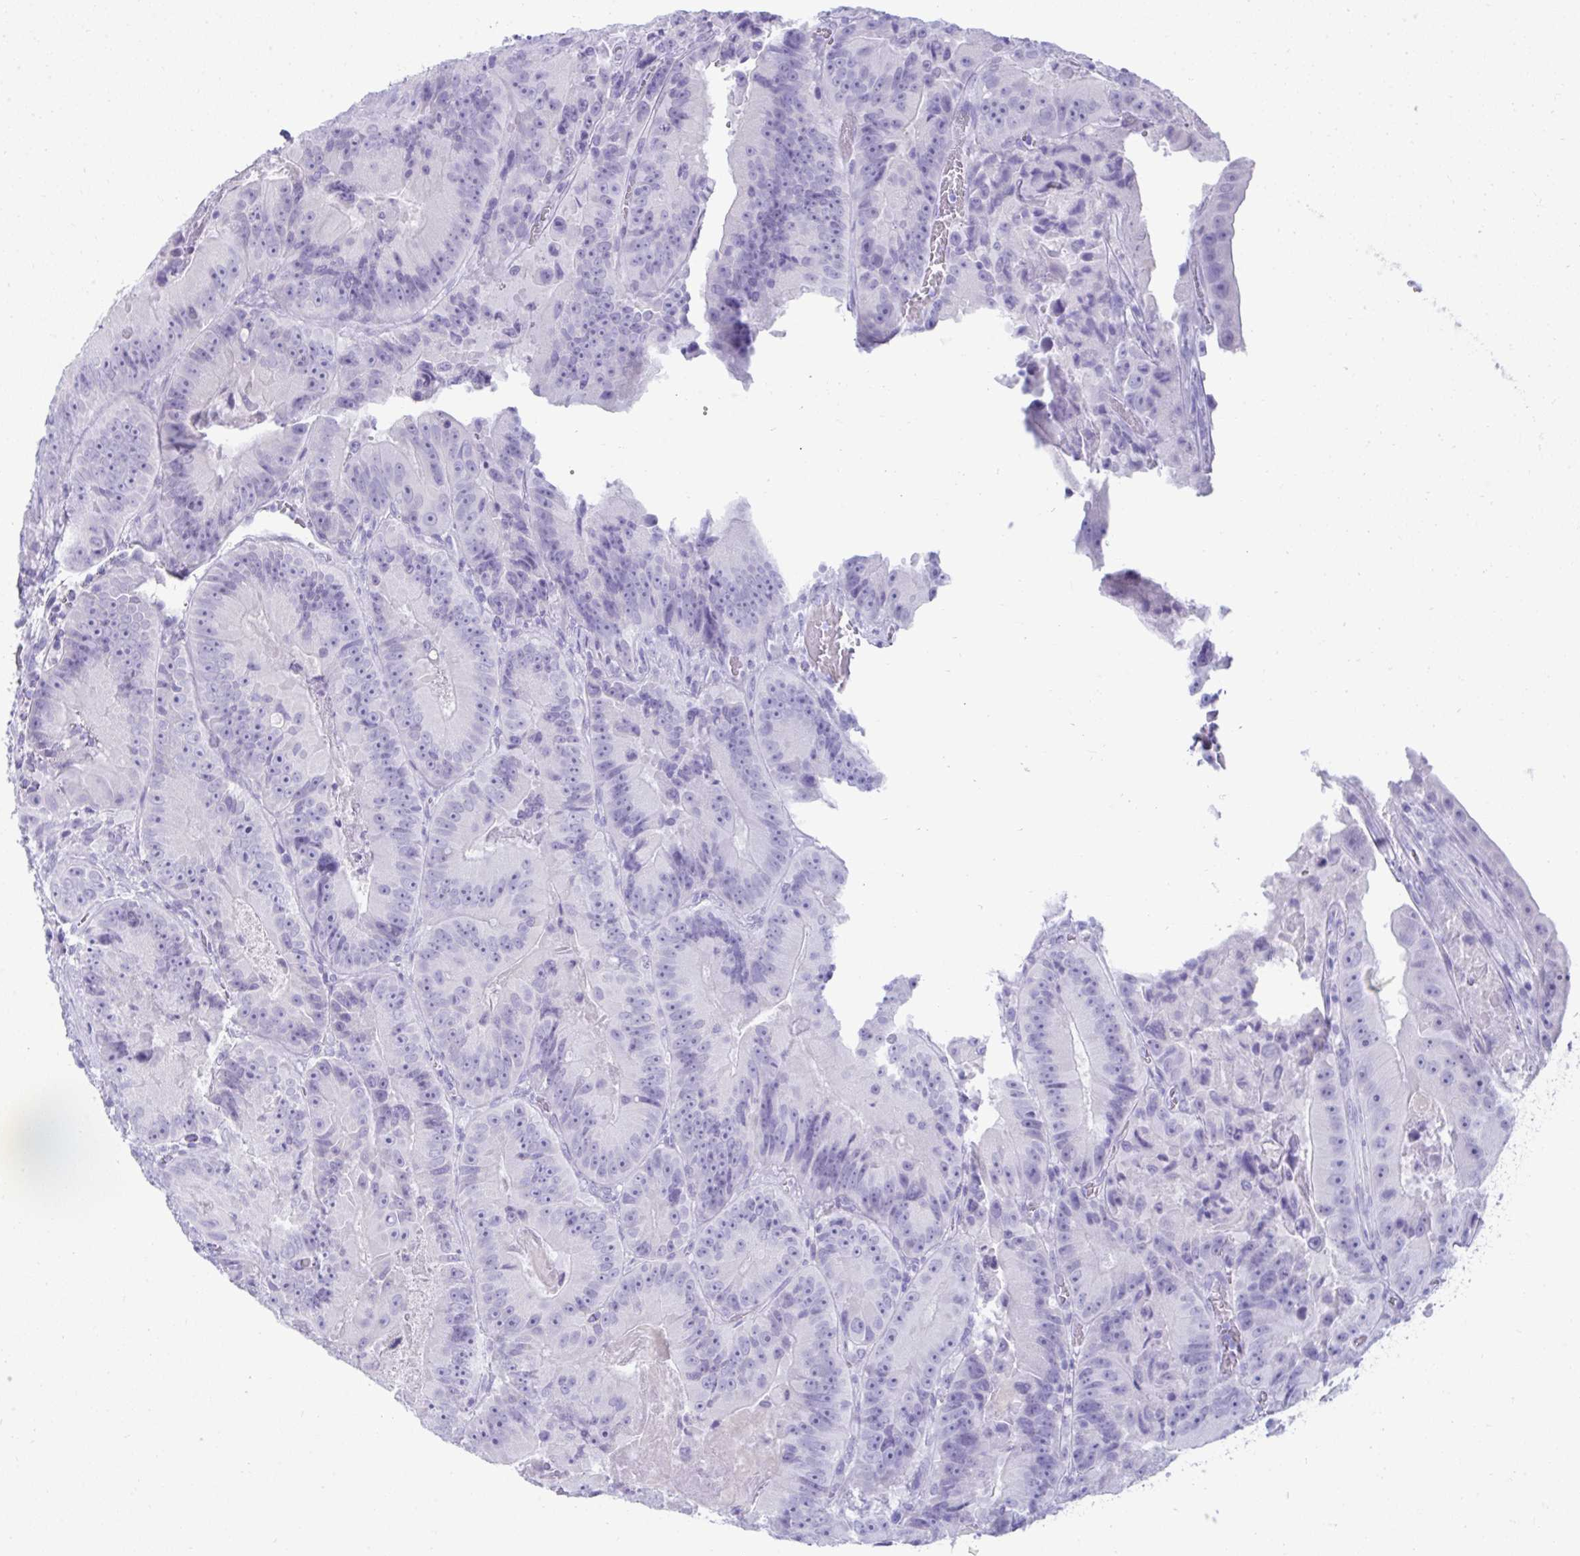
{"staining": {"intensity": "negative", "quantity": "none", "location": "none"}, "tissue": "colorectal cancer", "cell_type": "Tumor cells", "image_type": "cancer", "snomed": [{"axis": "morphology", "description": "Adenocarcinoma, NOS"}, {"axis": "topography", "description": "Colon"}], "caption": "Tumor cells show no significant expression in colorectal cancer (adenocarcinoma). (DAB (3,3'-diaminobenzidine) immunohistochemistry (IHC) with hematoxylin counter stain).", "gene": "PSCA", "patient": {"sex": "female", "age": 86}}